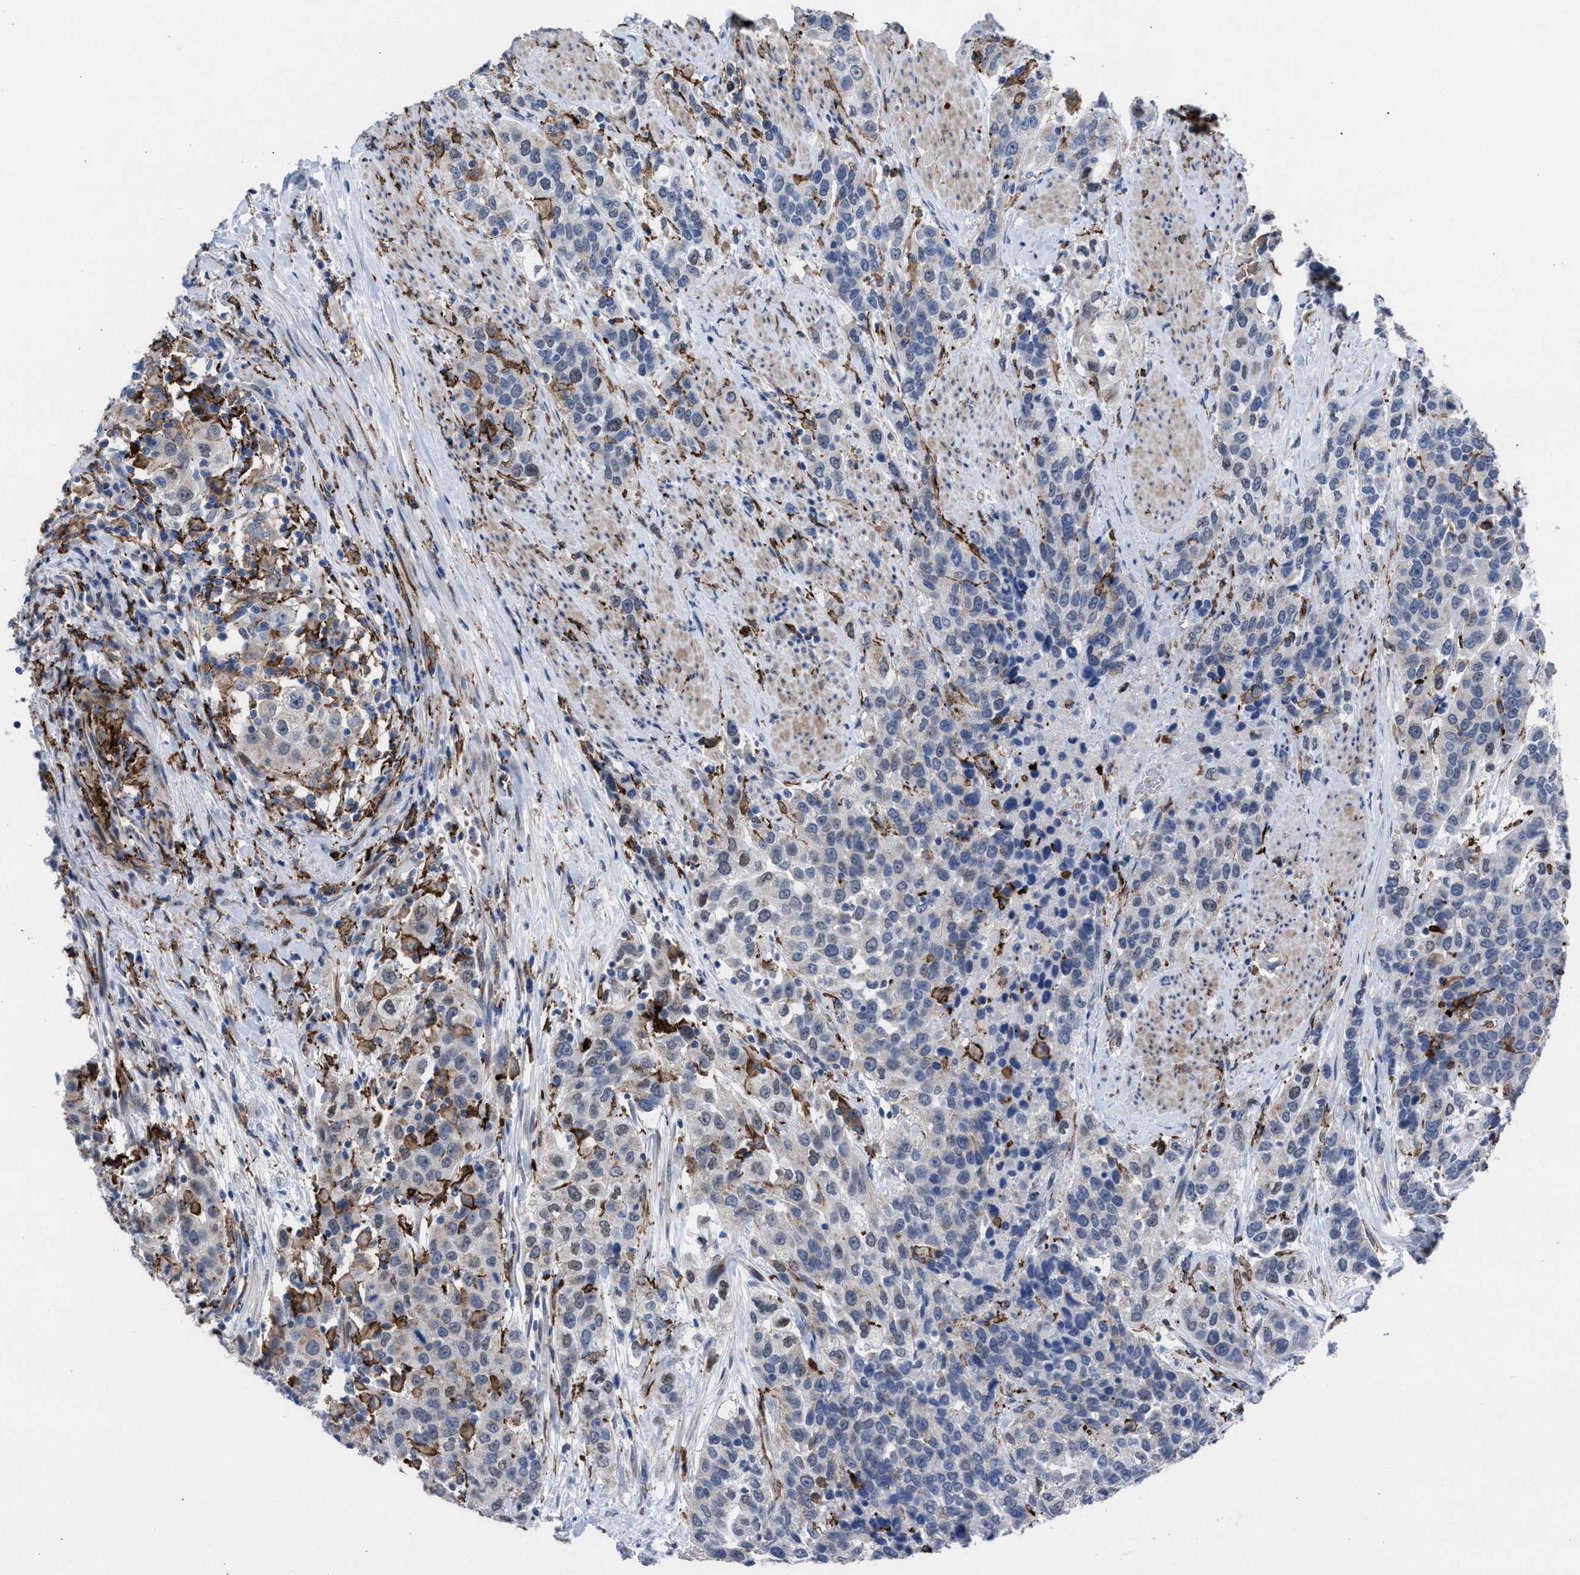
{"staining": {"intensity": "negative", "quantity": "none", "location": "none"}, "tissue": "urothelial cancer", "cell_type": "Tumor cells", "image_type": "cancer", "snomed": [{"axis": "morphology", "description": "Urothelial carcinoma, High grade"}, {"axis": "topography", "description": "Urinary bladder"}], "caption": "IHC photomicrograph of neoplastic tissue: urothelial cancer stained with DAB (3,3'-diaminobenzidine) demonstrates no significant protein positivity in tumor cells. (DAB immunohistochemistry visualized using brightfield microscopy, high magnification).", "gene": "SLC47A1", "patient": {"sex": "female", "age": 80}}